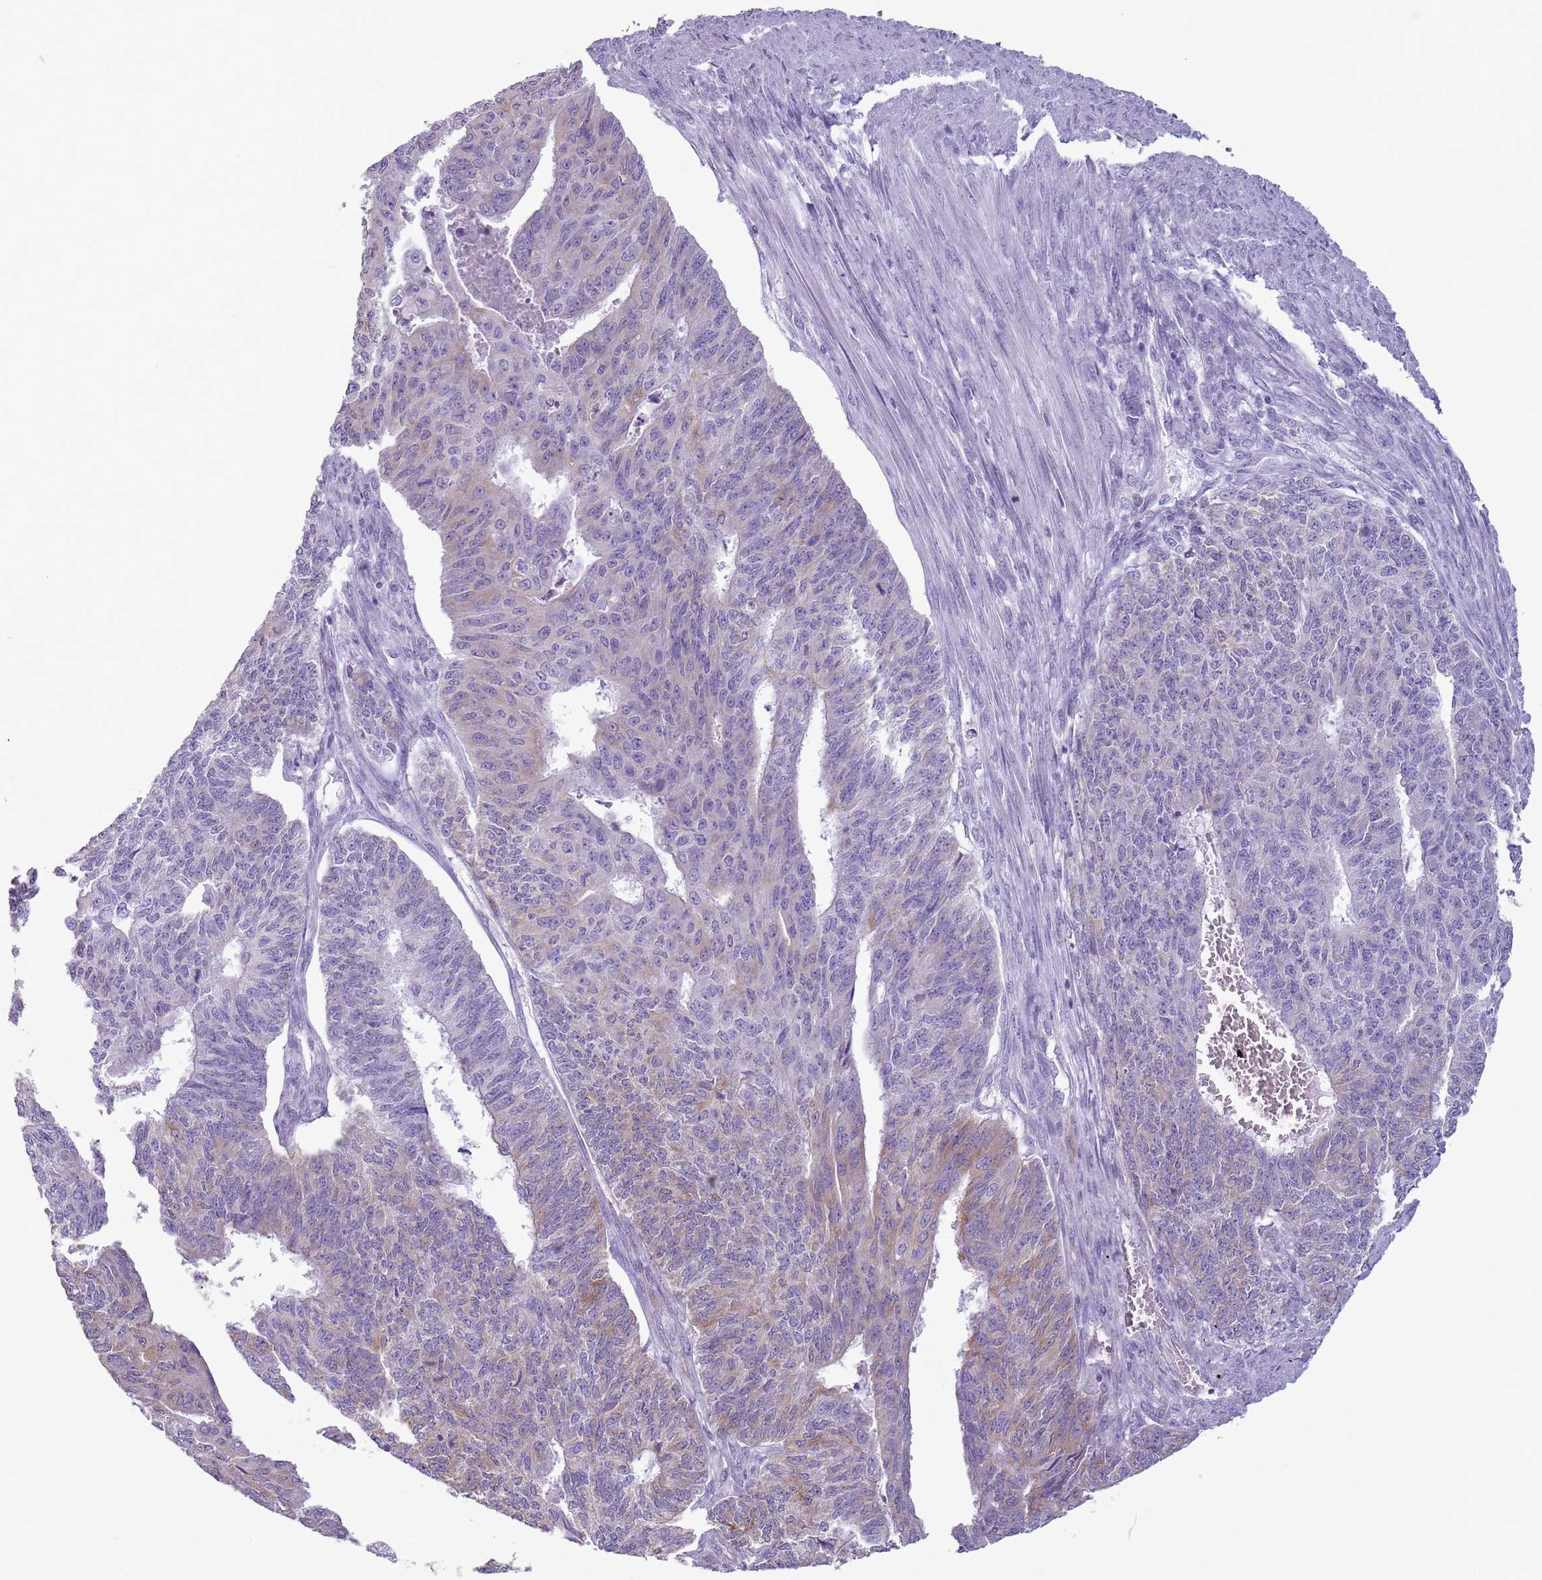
{"staining": {"intensity": "weak", "quantity": "25%-75%", "location": "cytoplasmic/membranous"}, "tissue": "endometrial cancer", "cell_type": "Tumor cells", "image_type": "cancer", "snomed": [{"axis": "morphology", "description": "Adenocarcinoma, NOS"}, {"axis": "topography", "description": "Endometrium"}], "caption": "This is an image of IHC staining of endometrial cancer, which shows weak staining in the cytoplasmic/membranous of tumor cells.", "gene": "HYOU1", "patient": {"sex": "female", "age": 32}}